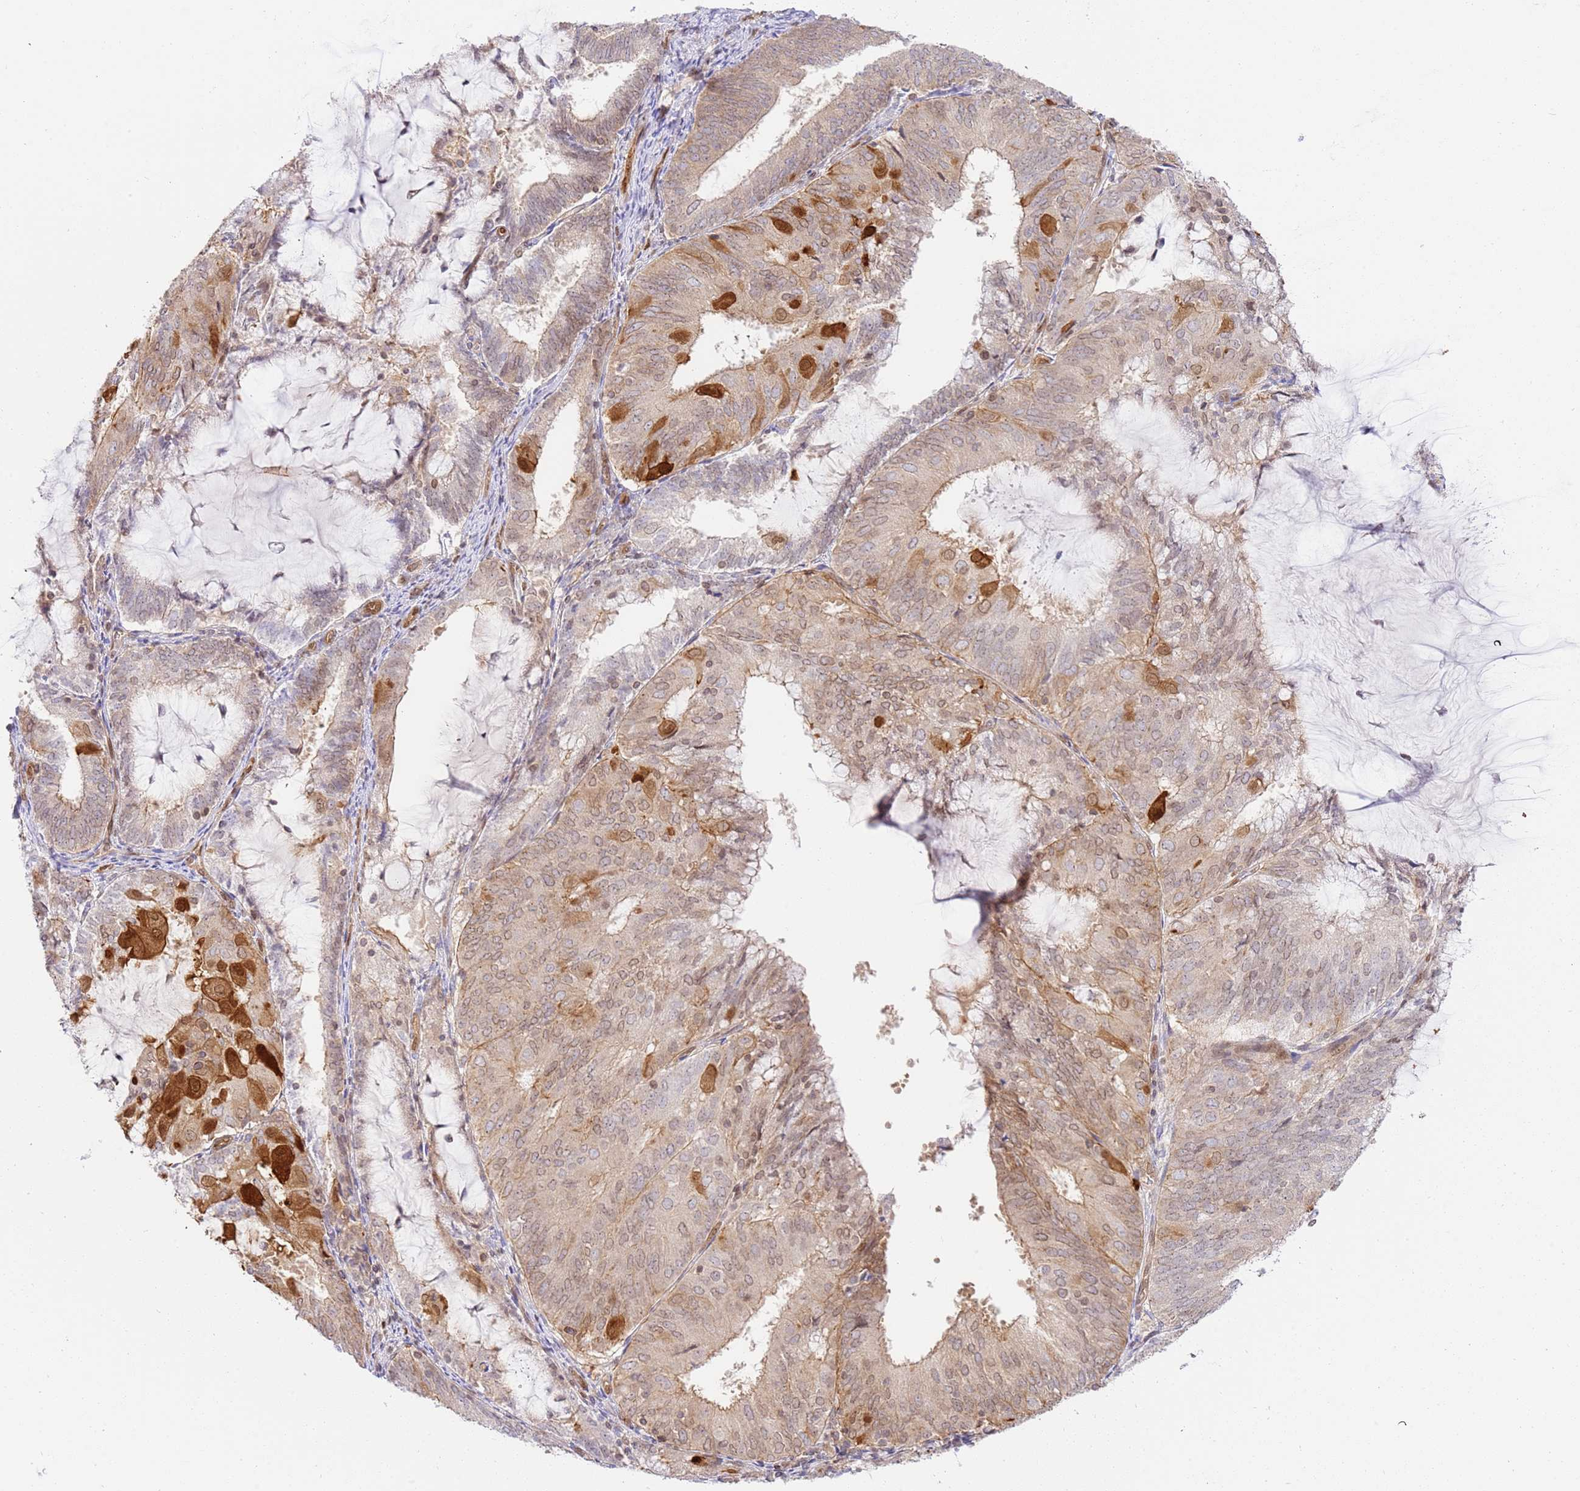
{"staining": {"intensity": "strong", "quantity": "<25%", "location": "cytoplasmic/membranous,nuclear"}, "tissue": "endometrial cancer", "cell_type": "Tumor cells", "image_type": "cancer", "snomed": [{"axis": "morphology", "description": "Adenocarcinoma, NOS"}, {"axis": "topography", "description": "Endometrium"}], "caption": "Endometrial adenocarcinoma stained with IHC reveals strong cytoplasmic/membranous and nuclear staining in approximately <25% of tumor cells. The protein is shown in brown color, while the nuclei are stained blue.", "gene": "TRIM37", "patient": {"sex": "female", "age": 81}}